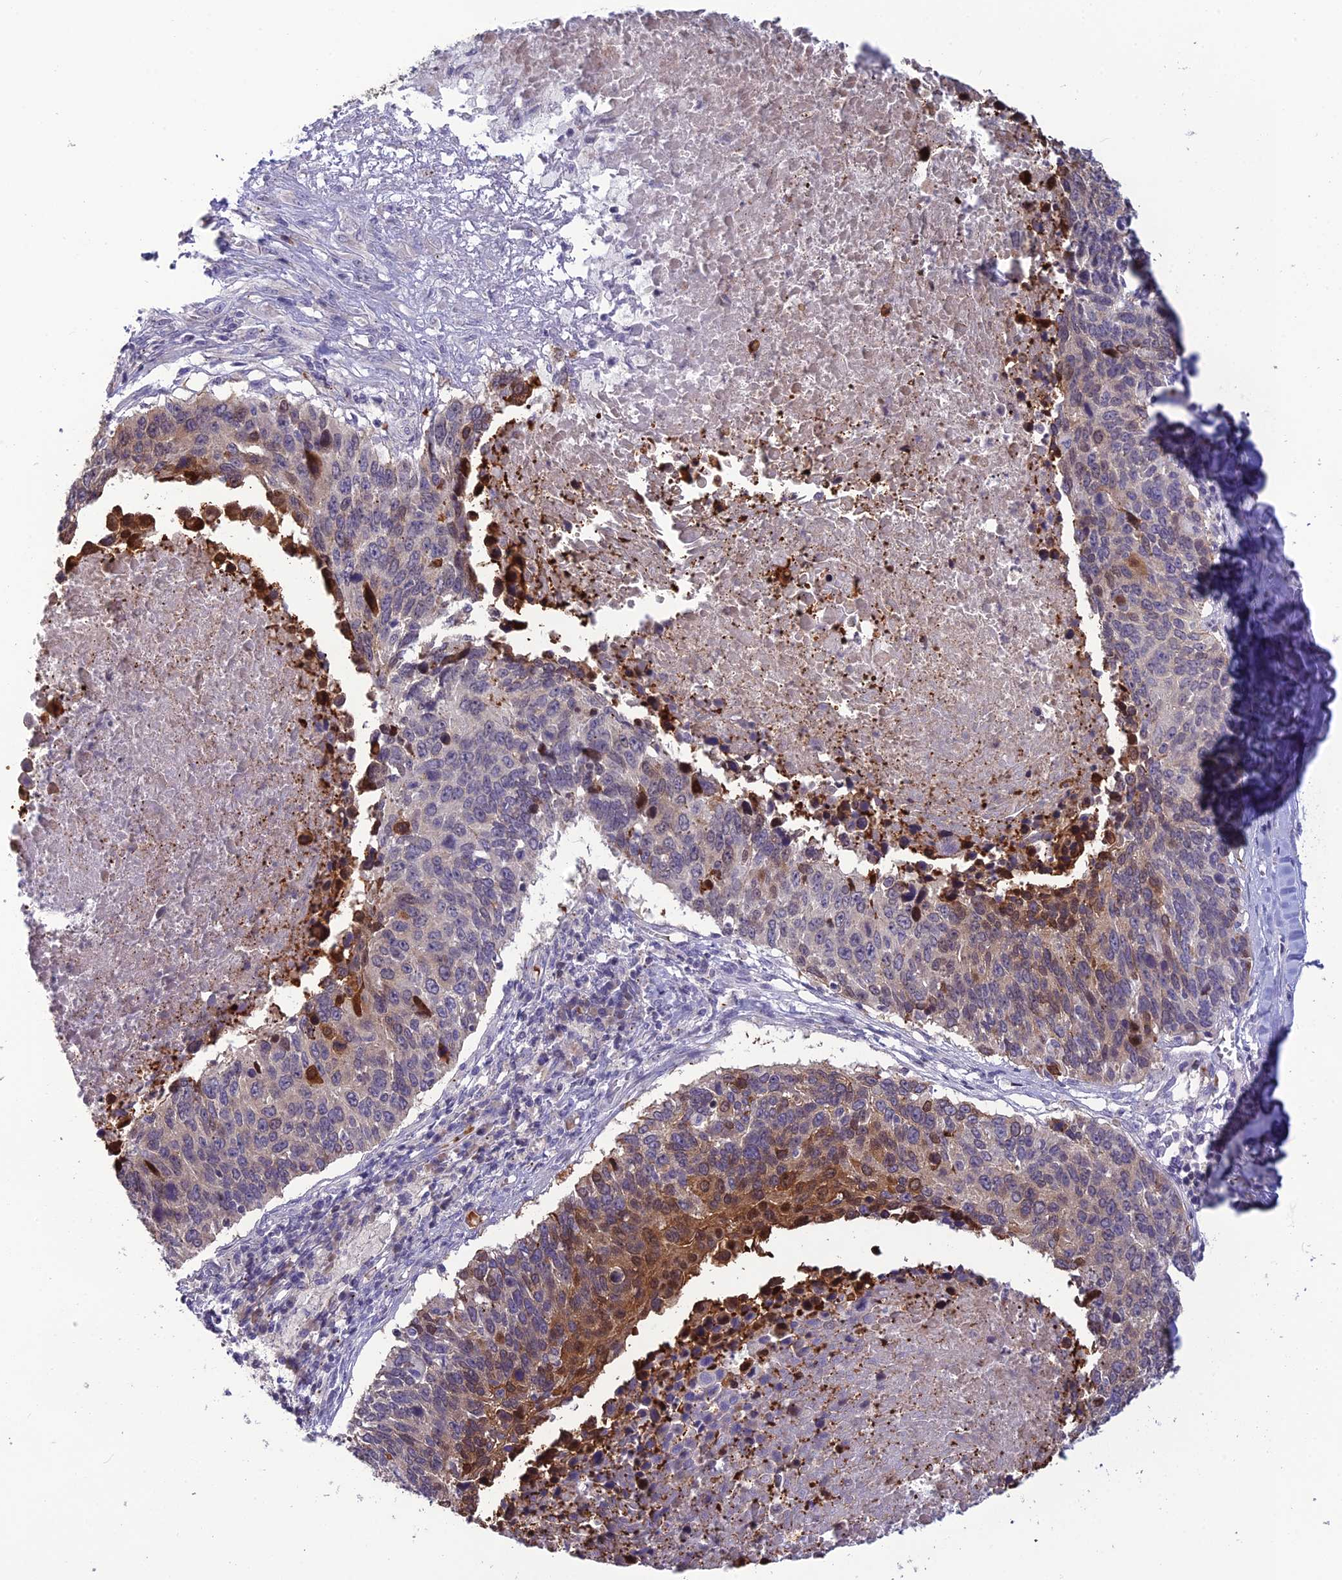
{"staining": {"intensity": "moderate", "quantity": "<25%", "location": "cytoplasmic/membranous"}, "tissue": "lung cancer", "cell_type": "Tumor cells", "image_type": "cancer", "snomed": [{"axis": "morphology", "description": "Normal tissue, NOS"}, {"axis": "morphology", "description": "Squamous cell carcinoma, NOS"}, {"axis": "topography", "description": "Lymph node"}, {"axis": "topography", "description": "Lung"}], "caption": "An IHC photomicrograph of tumor tissue is shown. Protein staining in brown highlights moderate cytoplasmic/membranous positivity in lung cancer (squamous cell carcinoma) within tumor cells.", "gene": "TMEM134", "patient": {"sex": "male", "age": 66}}